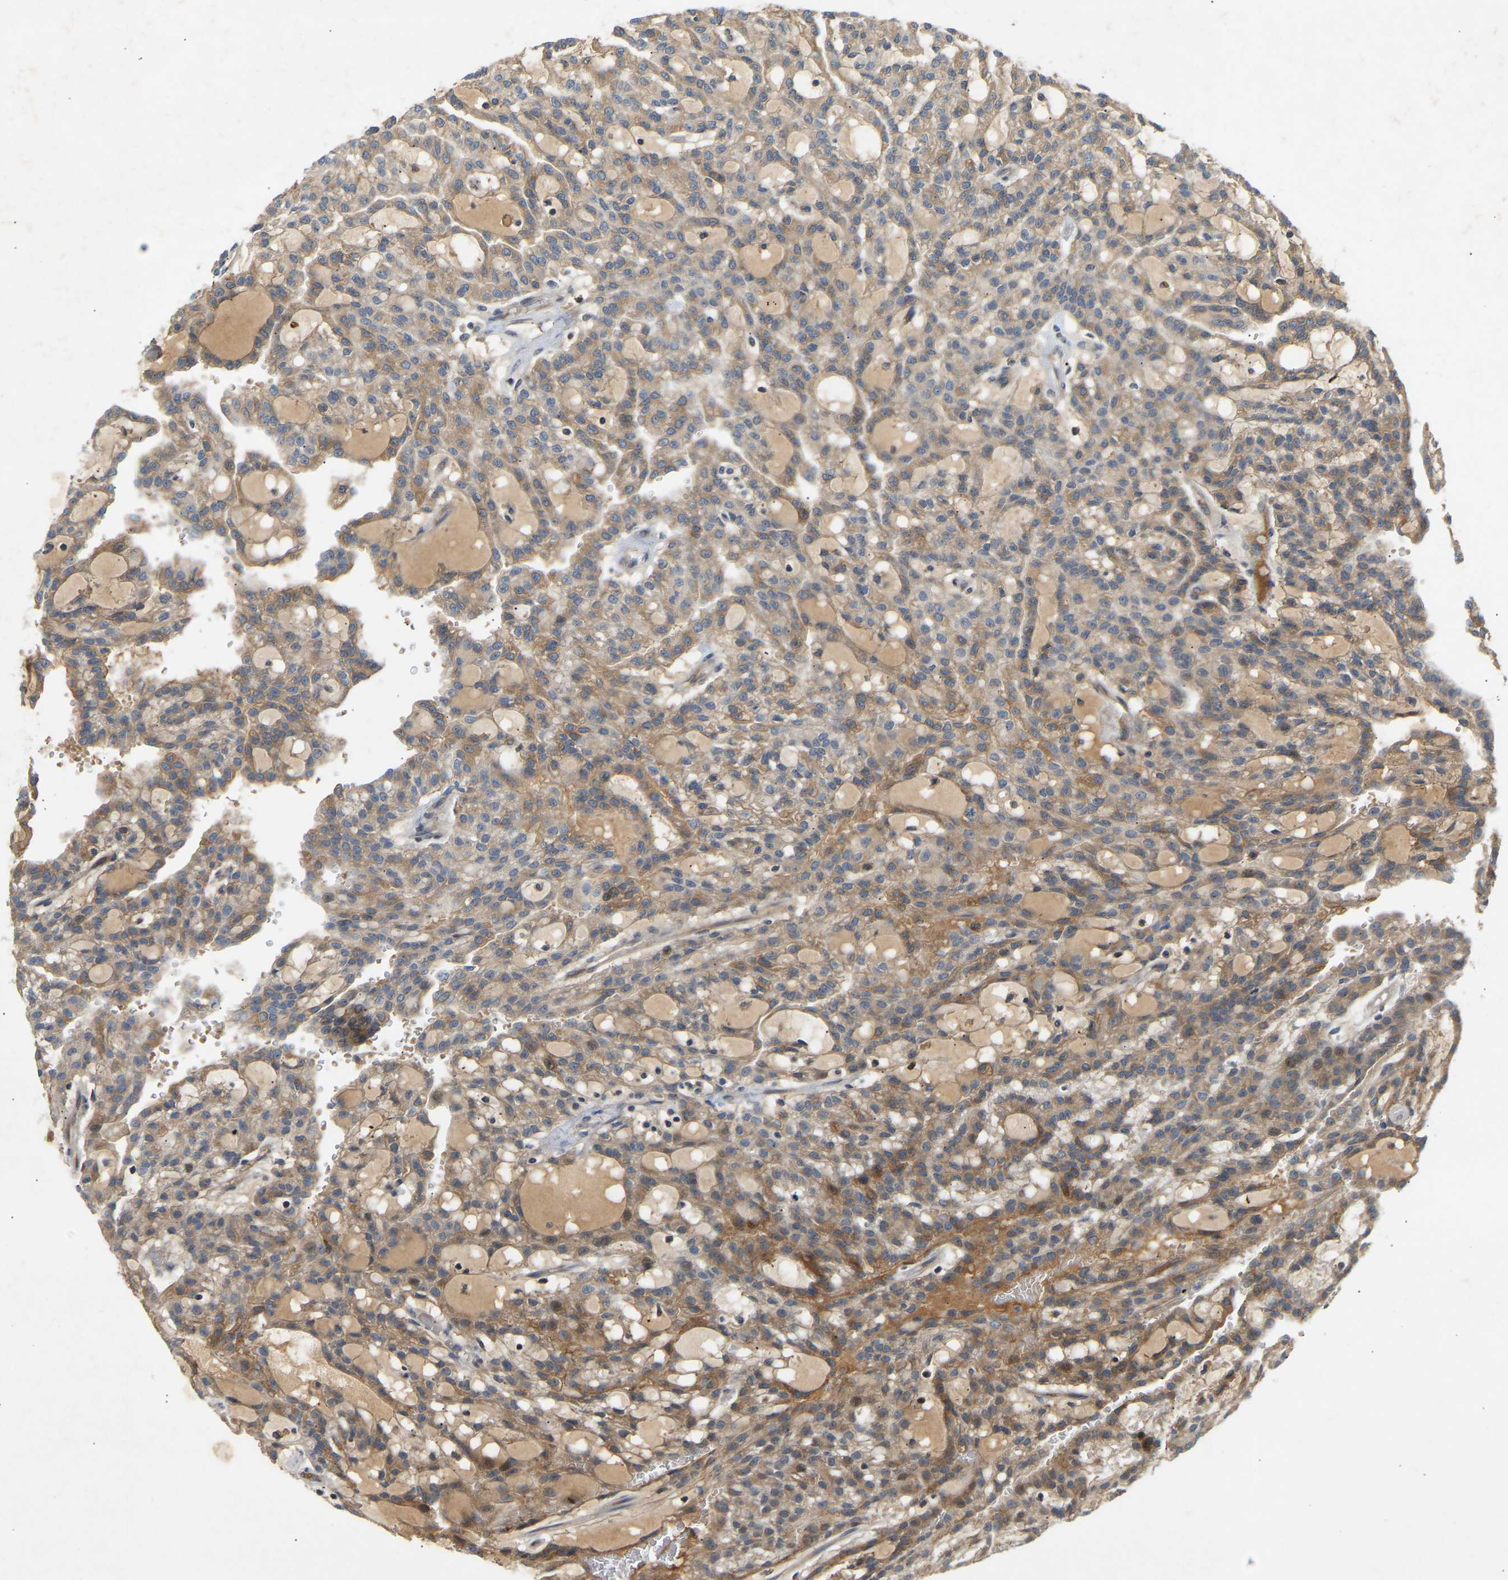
{"staining": {"intensity": "moderate", "quantity": ">75%", "location": "cytoplasmic/membranous"}, "tissue": "renal cancer", "cell_type": "Tumor cells", "image_type": "cancer", "snomed": [{"axis": "morphology", "description": "Adenocarcinoma, NOS"}, {"axis": "topography", "description": "Kidney"}], "caption": "This histopathology image displays immunohistochemistry (IHC) staining of adenocarcinoma (renal), with medium moderate cytoplasmic/membranous staining in about >75% of tumor cells.", "gene": "PTCD1", "patient": {"sex": "male", "age": 63}}